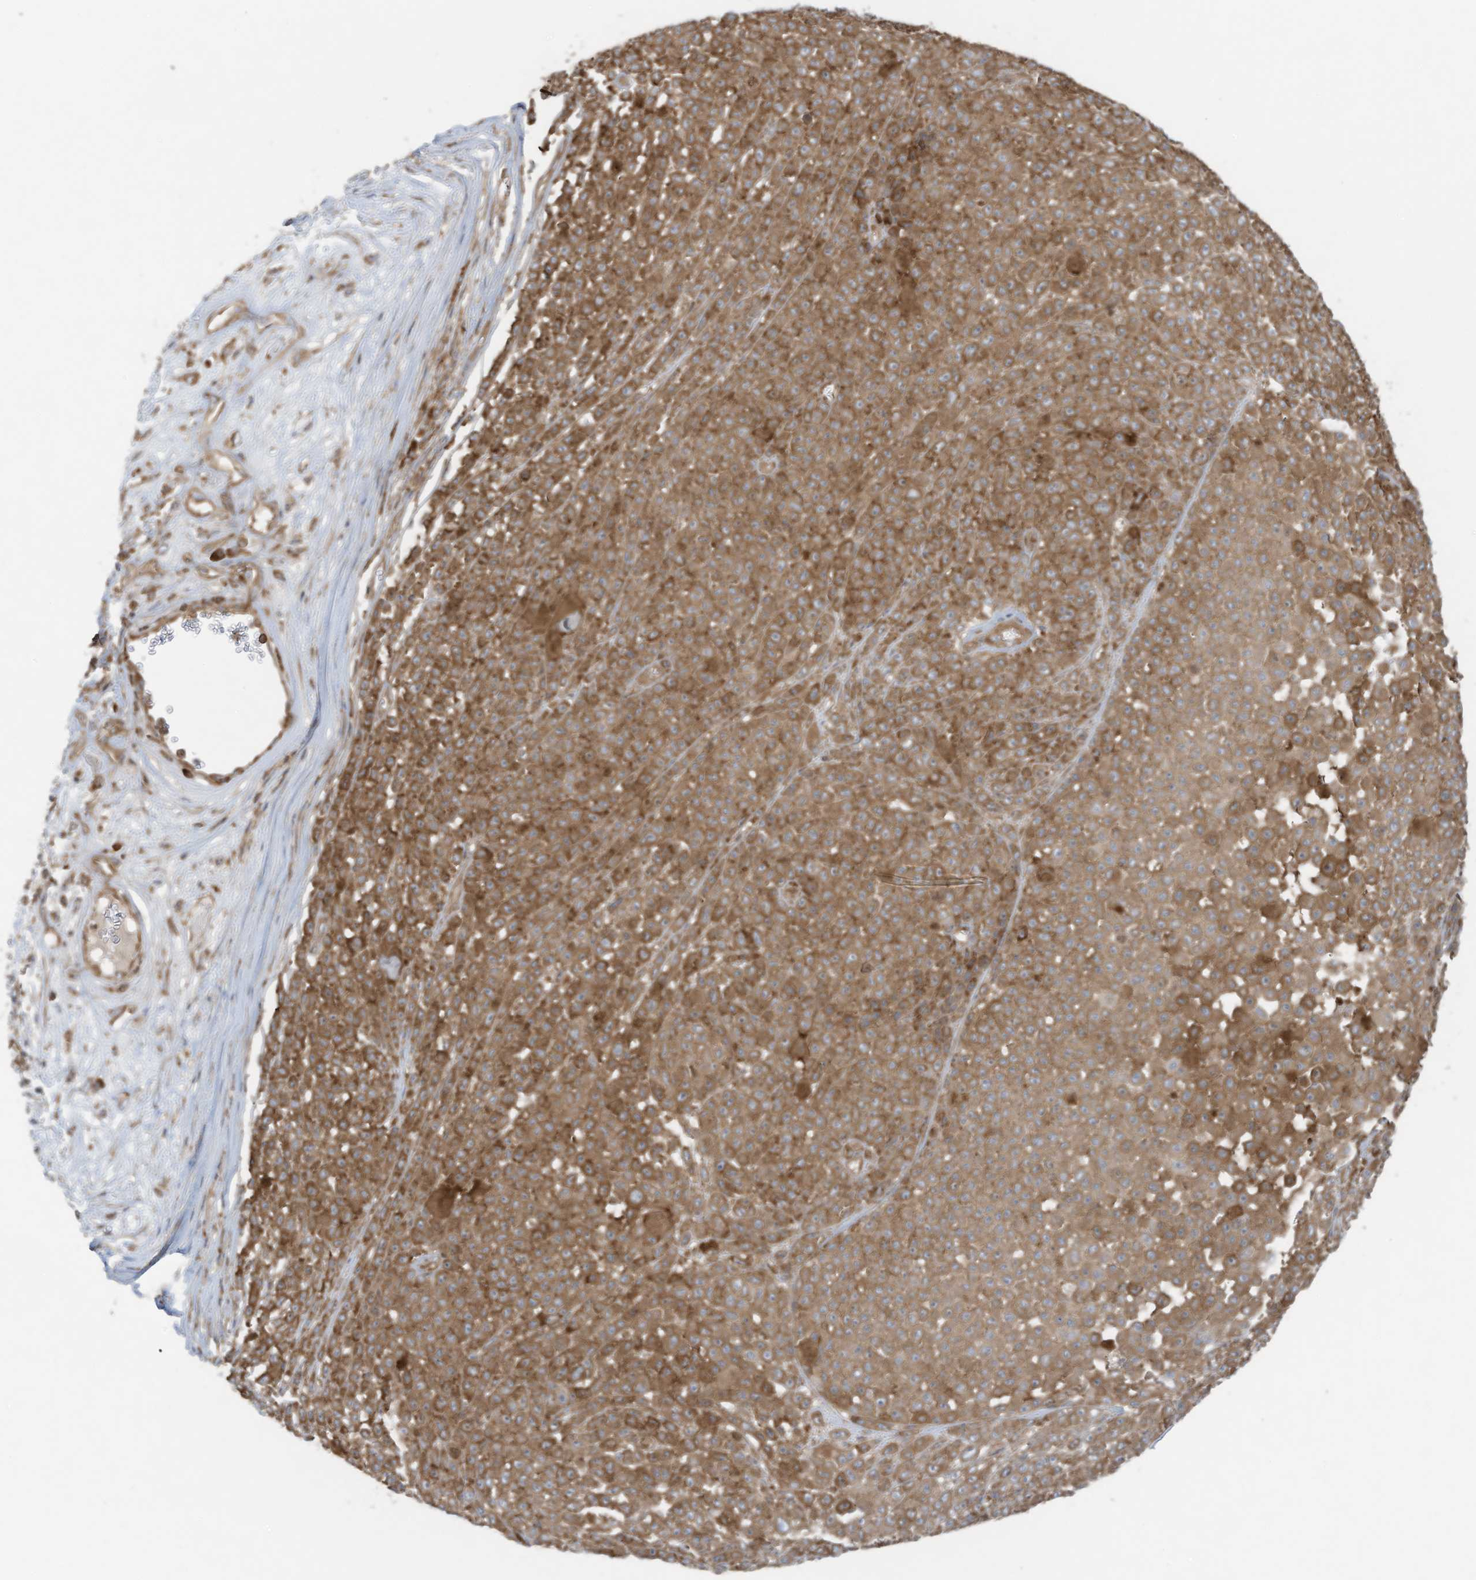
{"staining": {"intensity": "moderate", "quantity": ">75%", "location": "cytoplasmic/membranous"}, "tissue": "melanoma", "cell_type": "Tumor cells", "image_type": "cancer", "snomed": [{"axis": "morphology", "description": "Malignant melanoma, NOS"}, {"axis": "topography", "description": "Skin"}], "caption": "Immunohistochemical staining of malignant melanoma shows medium levels of moderate cytoplasmic/membranous positivity in approximately >75% of tumor cells.", "gene": "OLA1", "patient": {"sex": "female", "age": 94}}